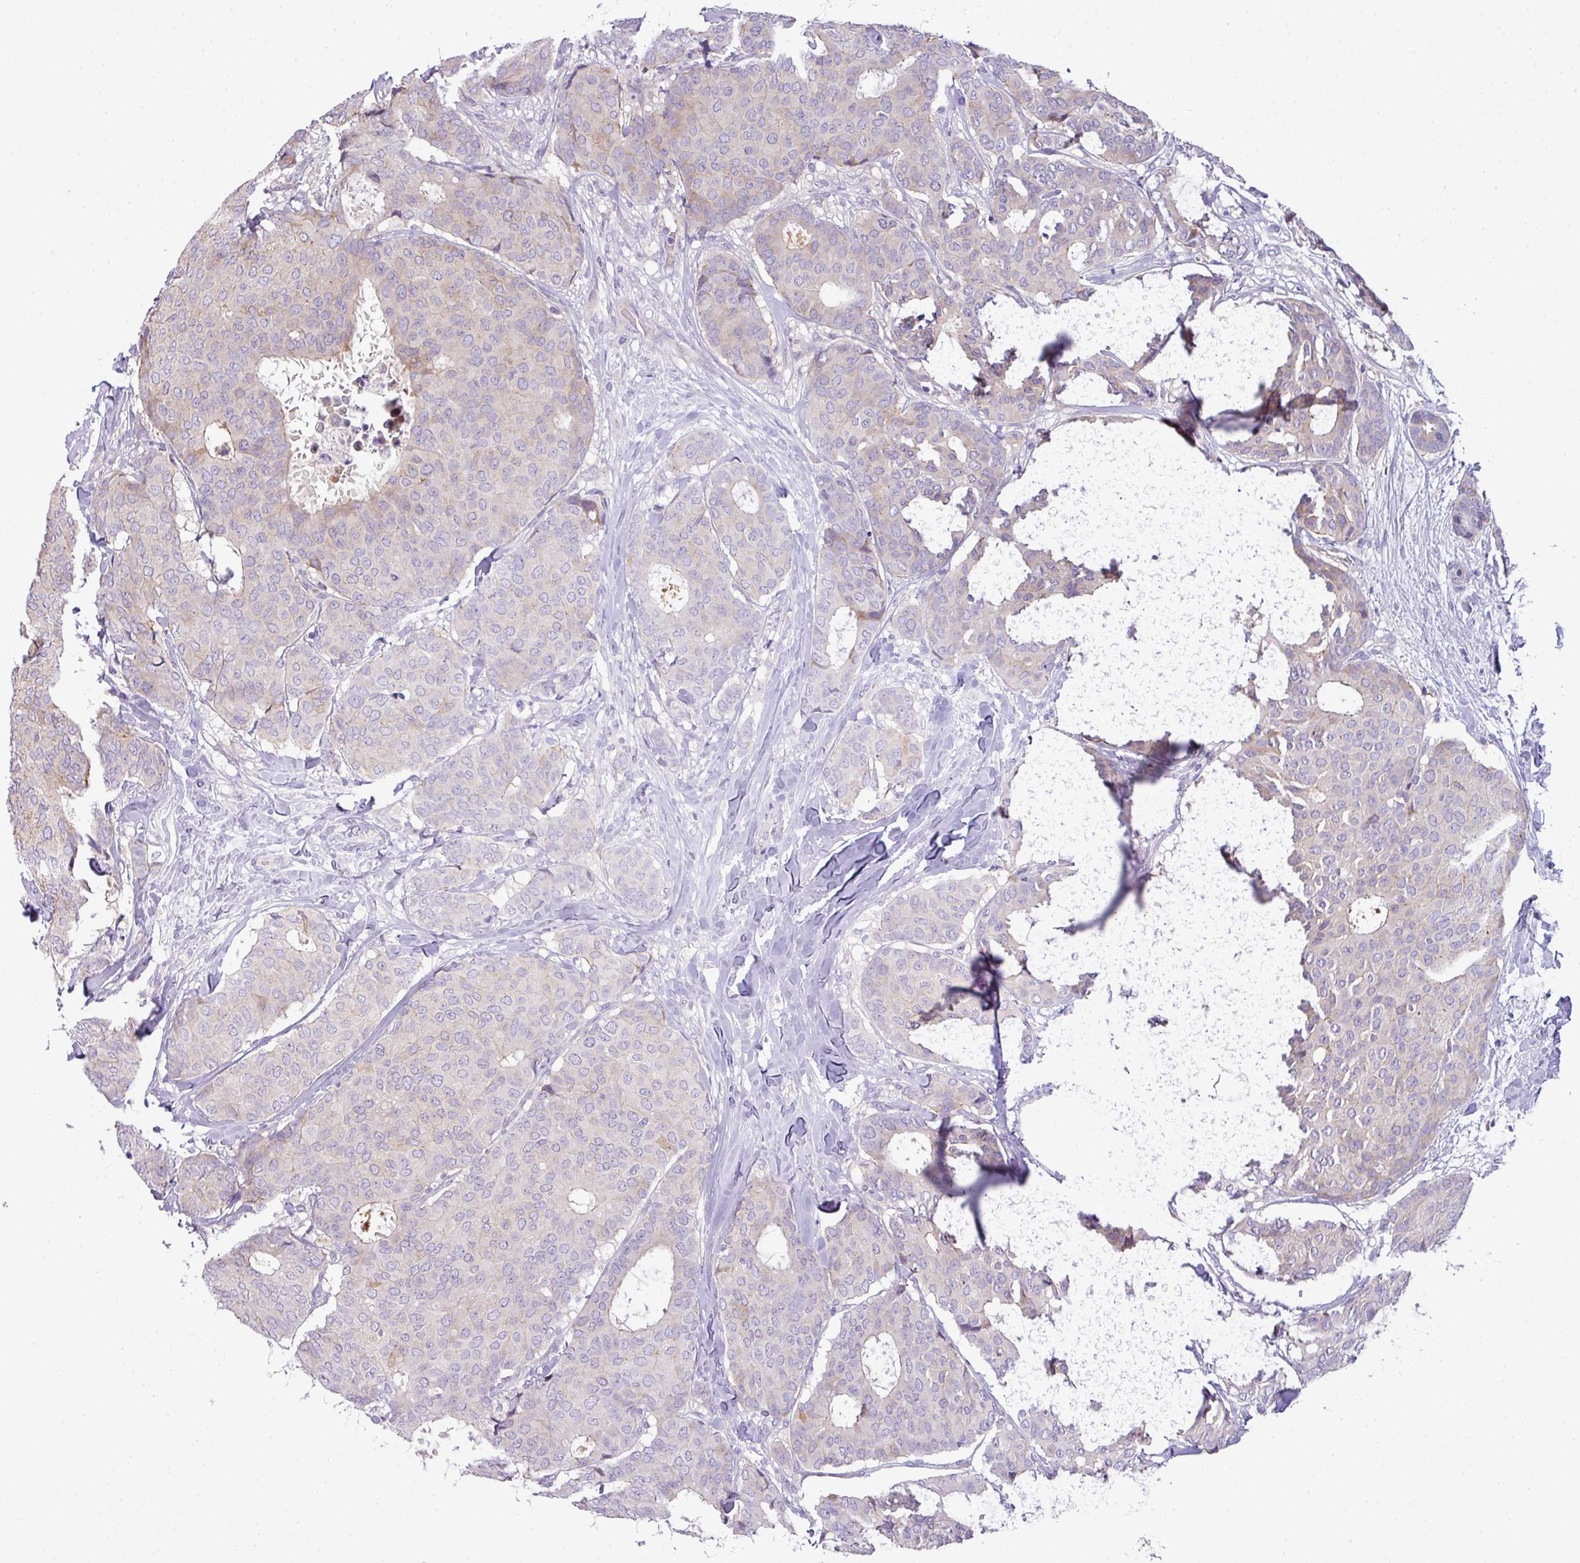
{"staining": {"intensity": "negative", "quantity": "none", "location": "none"}, "tissue": "breast cancer", "cell_type": "Tumor cells", "image_type": "cancer", "snomed": [{"axis": "morphology", "description": "Duct carcinoma"}, {"axis": "topography", "description": "Breast"}], "caption": "An image of breast infiltrating ductal carcinoma stained for a protein displays no brown staining in tumor cells.", "gene": "PIK3R5", "patient": {"sex": "female", "age": 75}}